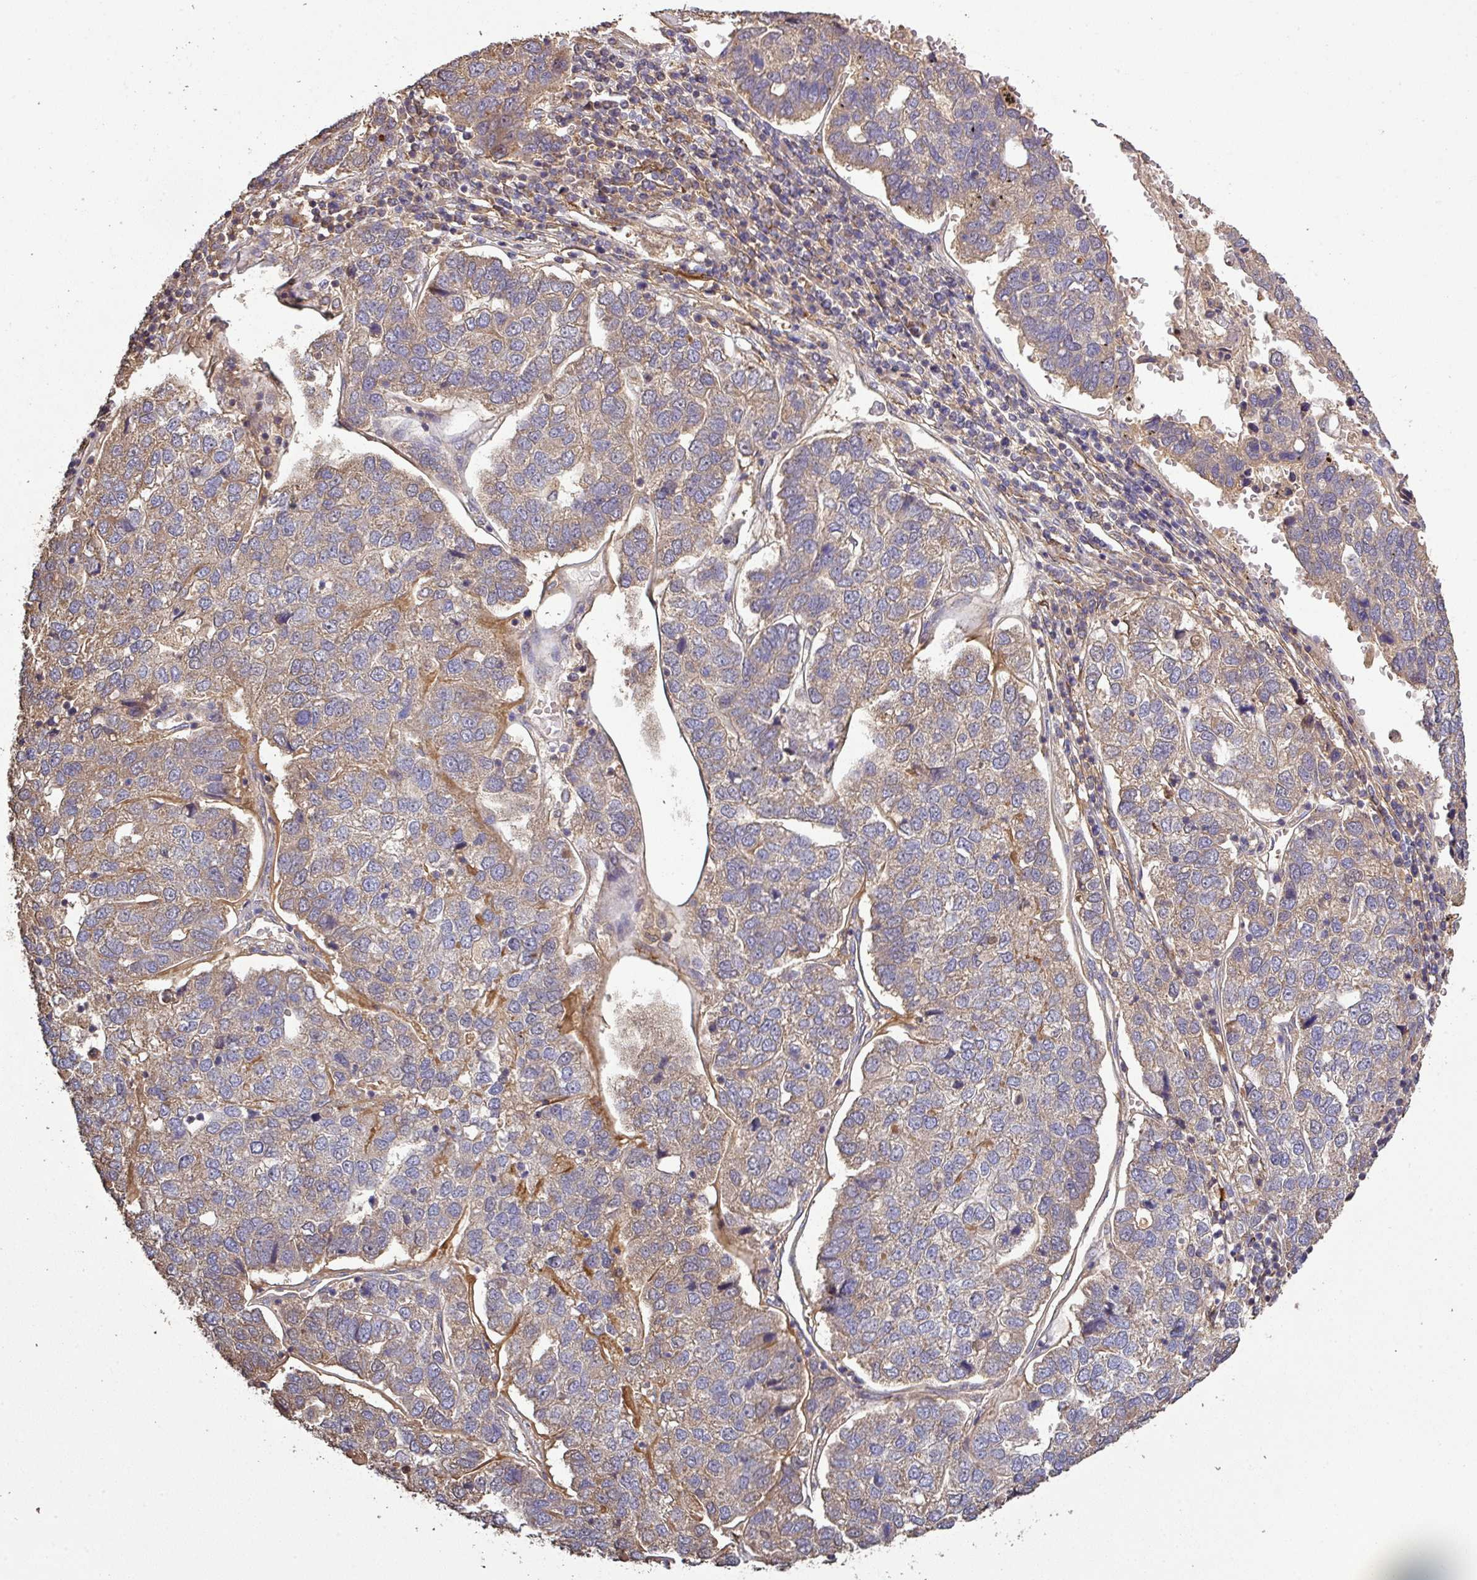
{"staining": {"intensity": "weak", "quantity": ">75%", "location": "cytoplasmic/membranous"}, "tissue": "pancreatic cancer", "cell_type": "Tumor cells", "image_type": "cancer", "snomed": [{"axis": "morphology", "description": "Adenocarcinoma, NOS"}, {"axis": "topography", "description": "Pancreas"}], "caption": "Immunohistochemistry (DAB) staining of pancreatic cancer (adenocarcinoma) demonstrates weak cytoplasmic/membranous protein positivity in approximately >75% of tumor cells.", "gene": "ISLR", "patient": {"sex": "female", "age": 61}}